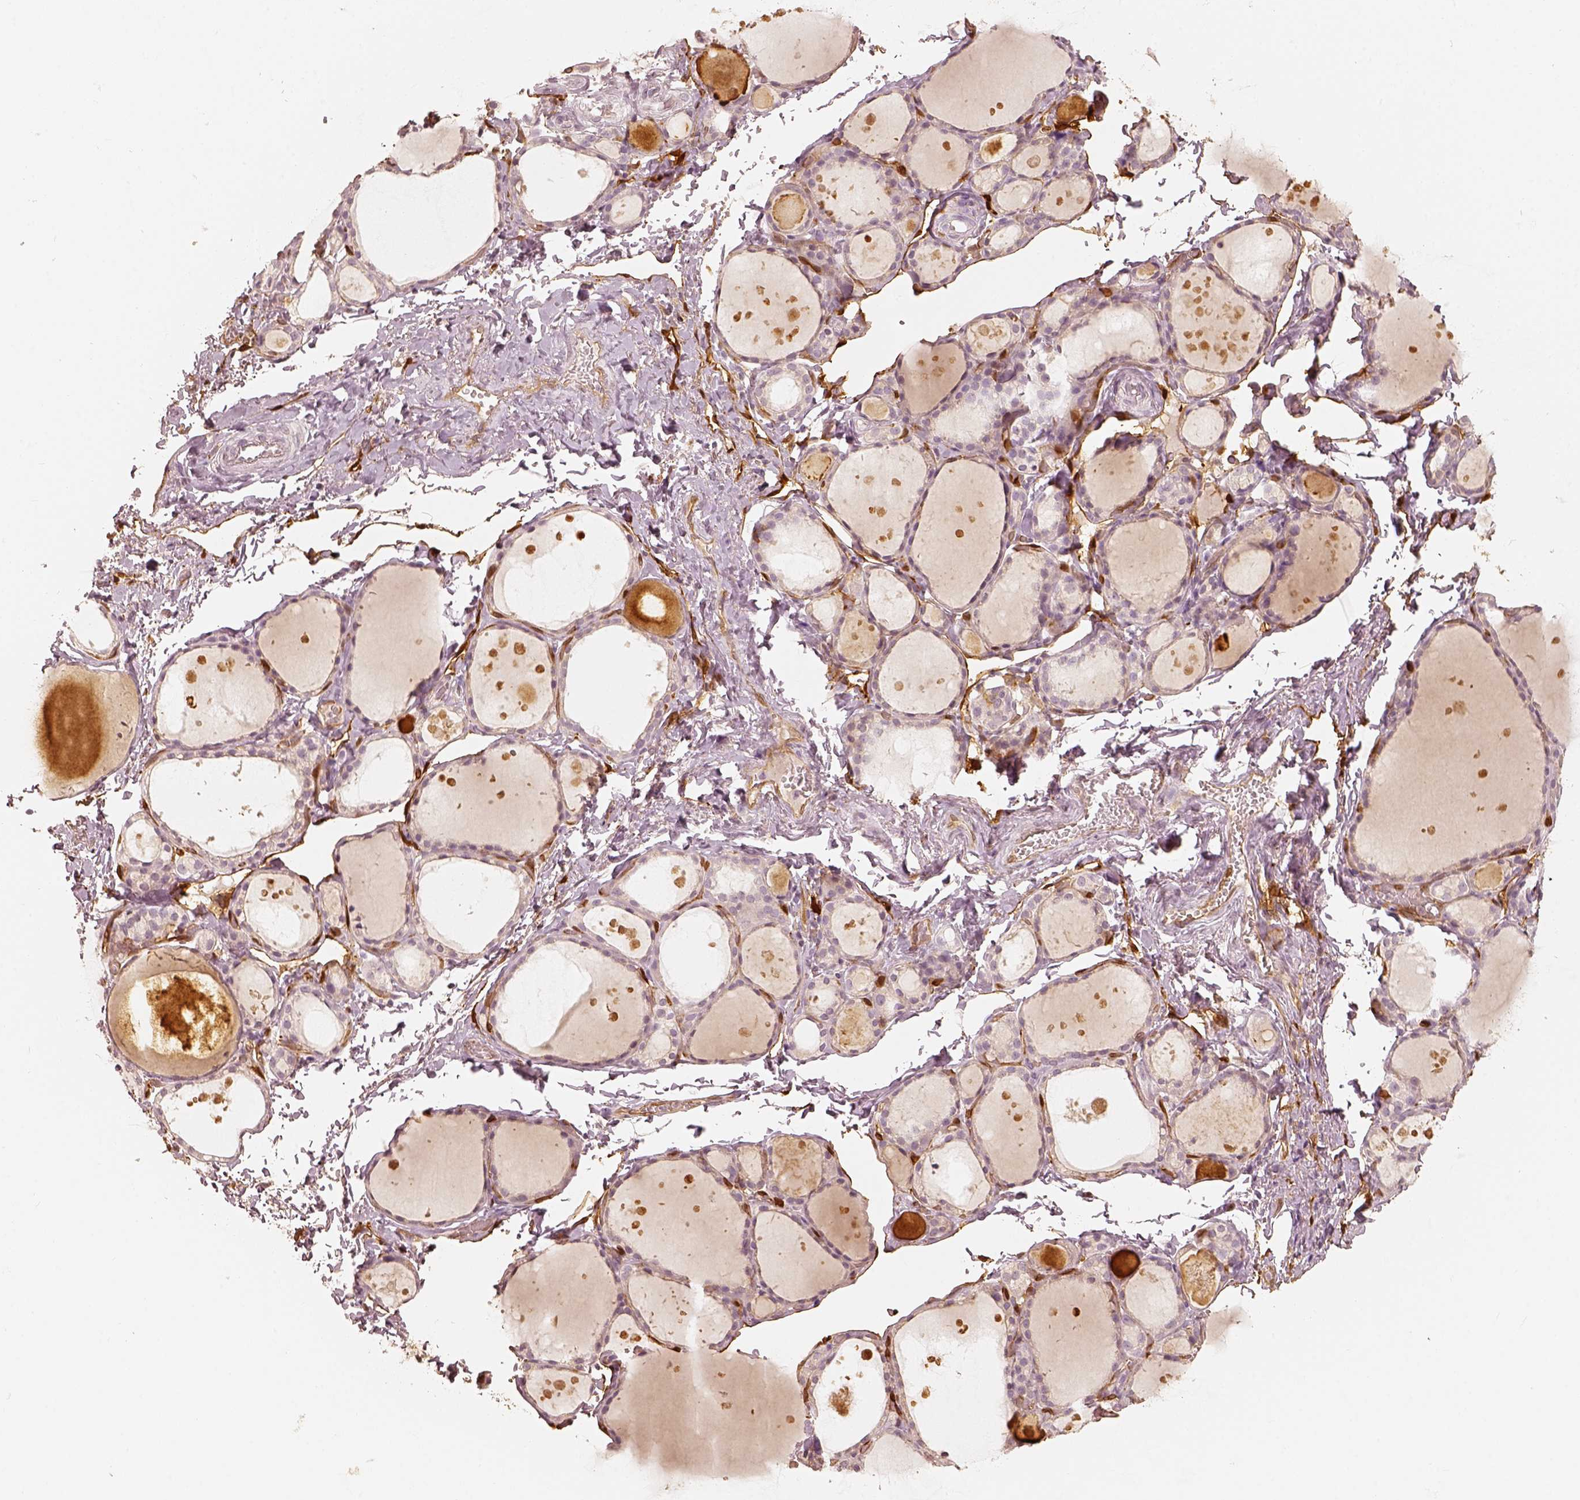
{"staining": {"intensity": "negative", "quantity": "none", "location": "none"}, "tissue": "thyroid gland", "cell_type": "Glandular cells", "image_type": "normal", "snomed": [{"axis": "morphology", "description": "Normal tissue, NOS"}, {"axis": "topography", "description": "Thyroid gland"}], "caption": "Glandular cells are negative for protein expression in unremarkable human thyroid gland. (Immunohistochemistry, brightfield microscopy, high magnification).", "gene": "FSCN1", "patient": {"sex": "male", "age": 68}}